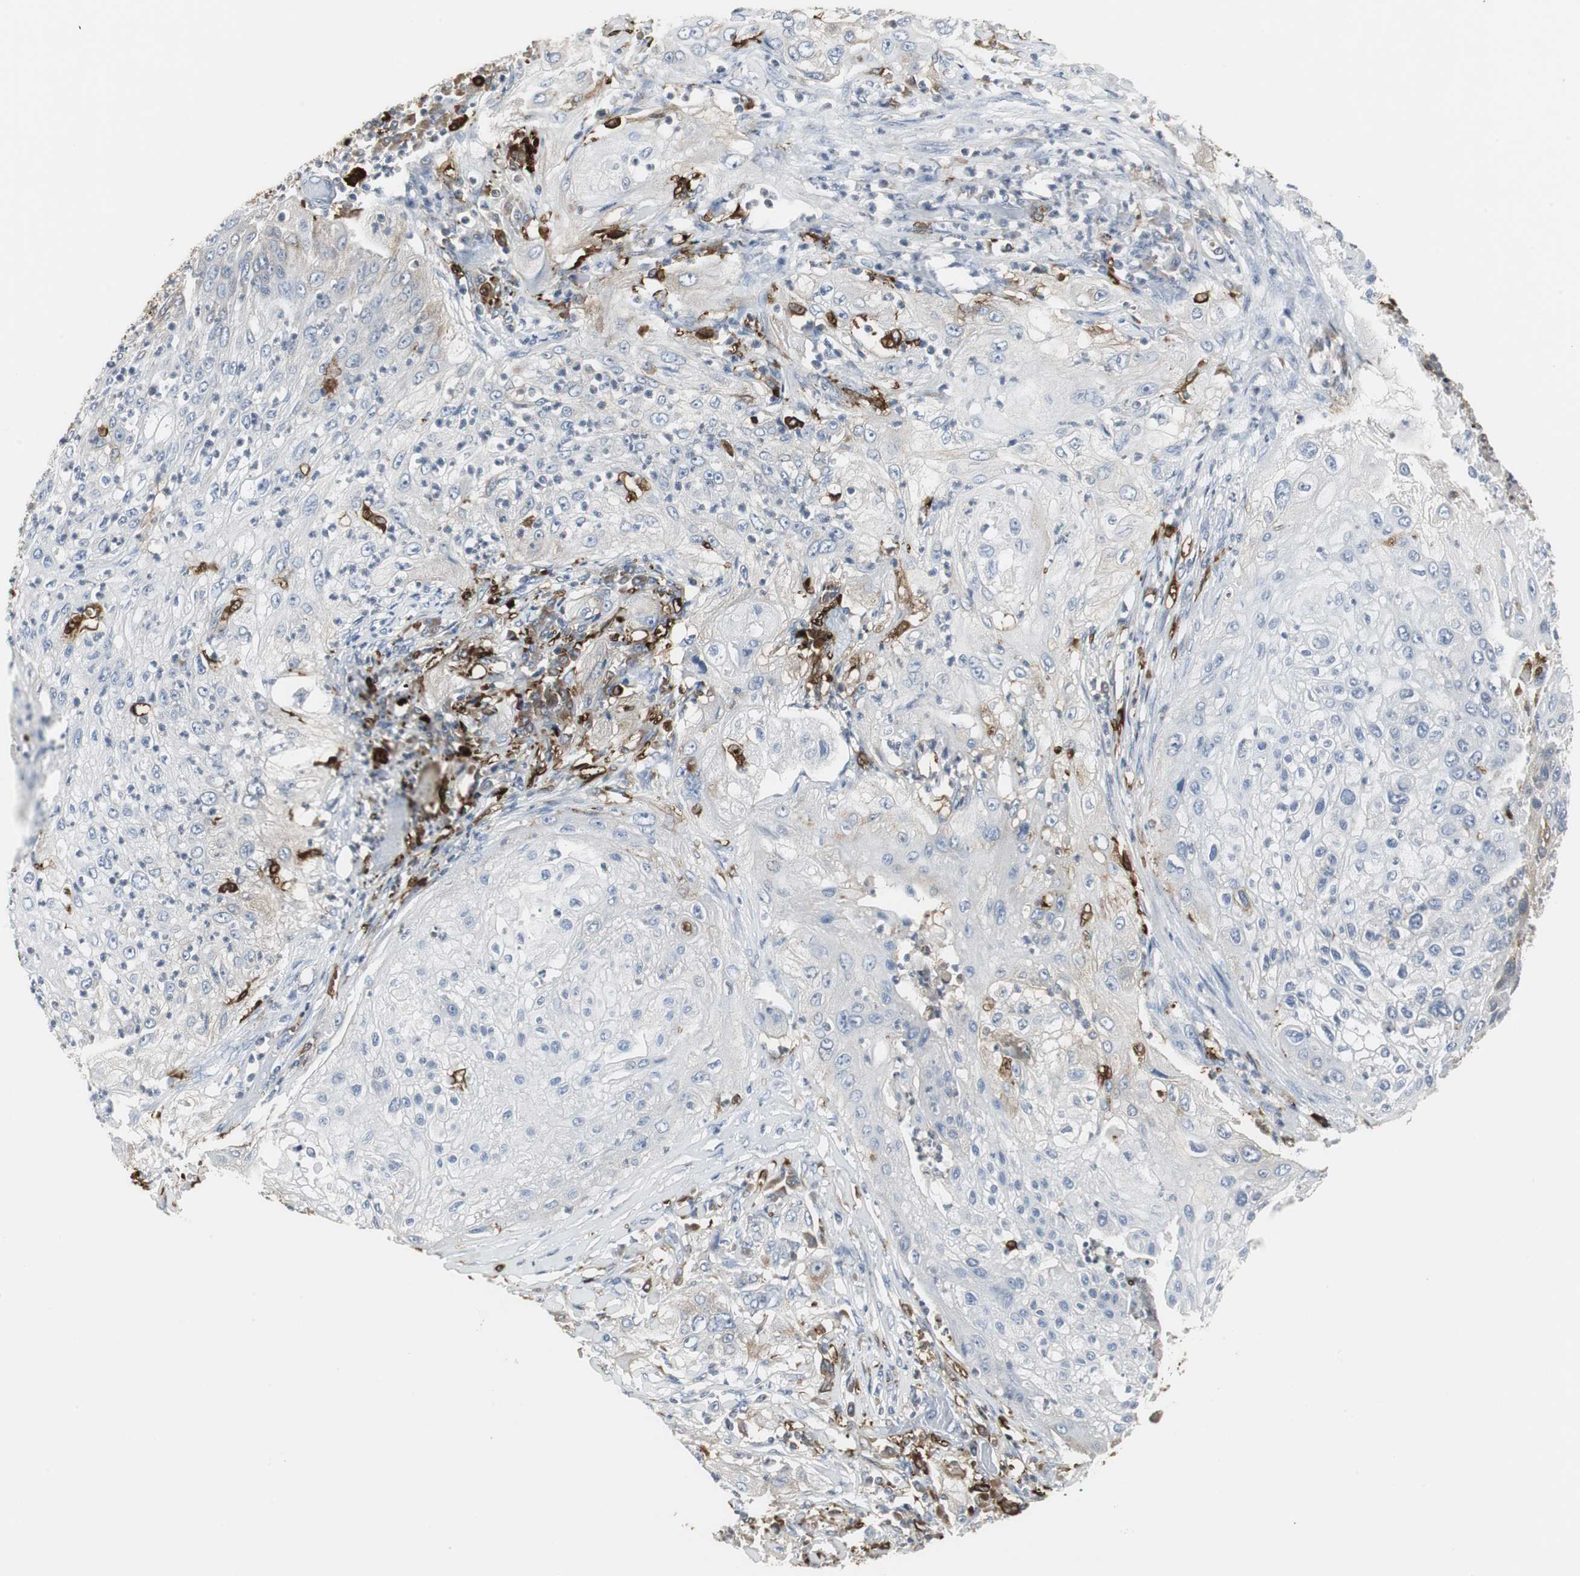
{"staining": {"intensity": "negative", "quantity": "none", "location": "none"}, "tissue": "lung cancer", "cell_type": "Tumor cells", "image_type": "cancer", "snomed": [{"axis": "morphology", "description": "Inflammation, NOS"}, {"axis": "morphology", "description": "Squamous cell carcinoma, NOS"}, {"axis": "topography", "description": "Lymph node"}, {"axis": "topography", "description": "Soft tissue"}, {"axis": "topography", "description": "Lung"}], "caption": "Human lung squamous cell carcinoma stained for a protein using IHC demonstrates no positivity in tumor cells.", "gene": "PI15", "patient": {"sex": "male", "age": 66}}